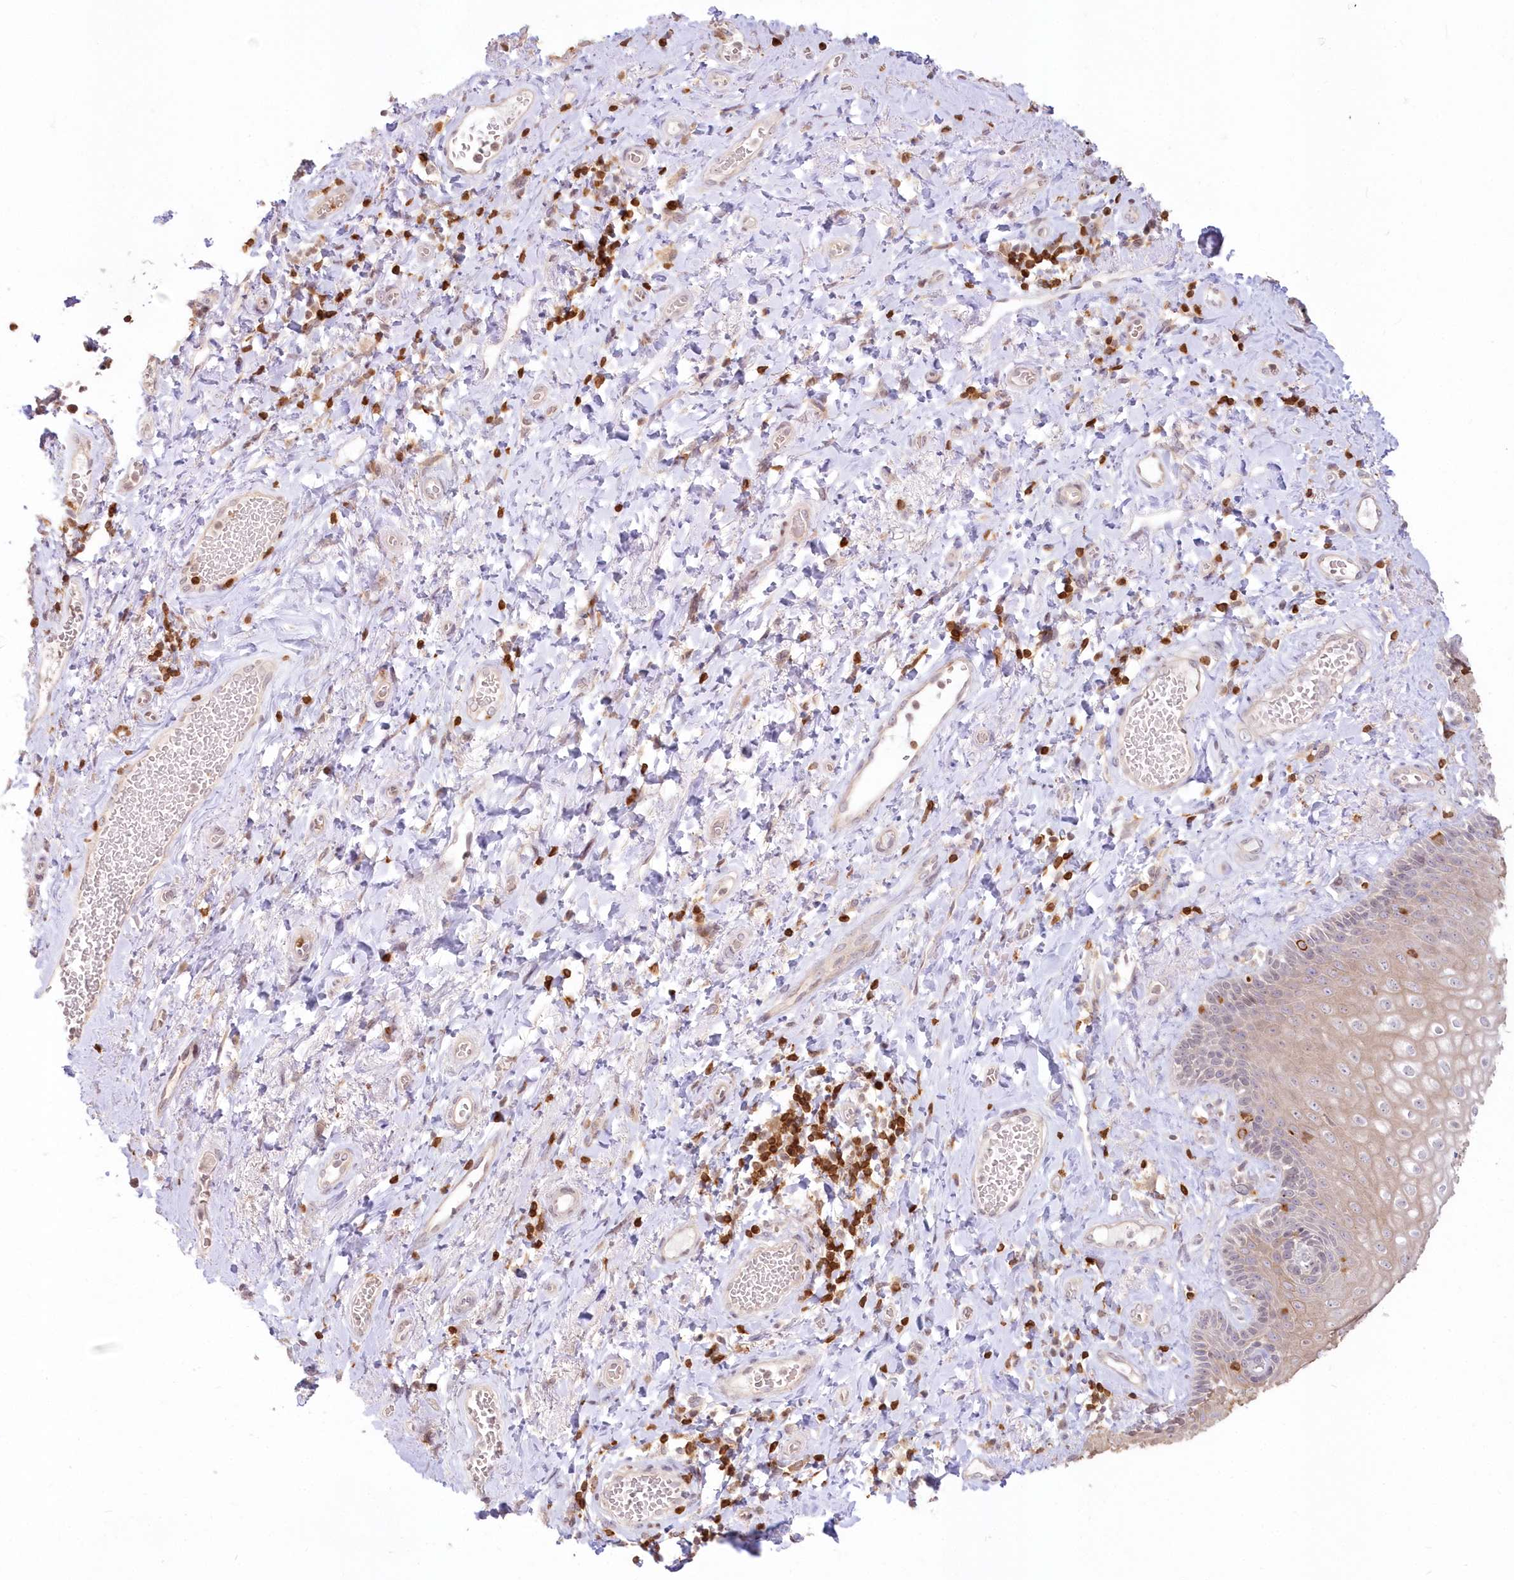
{"staining": {"intensity": "moderate", "quantity": "25%-75%", "location": "cytoplasmic/membranous"}, "tissue": "skin", "cell_type": "Epidermal cells", "image_type": "normal", "snomed": [{"axis": "morphology", "description": "Normal tissue, NOS"}, {"axis": "topography", "description": "Anal"}], "caption": "About 25%-75% of epidermal cells in unremarkable skin demonstrate moderate cytoplasmic/membranous protein staining as visualized by brown immunohistochemical staining.", "gene": "MTMR3", "patient": {"sex": "male", "age": 69}}